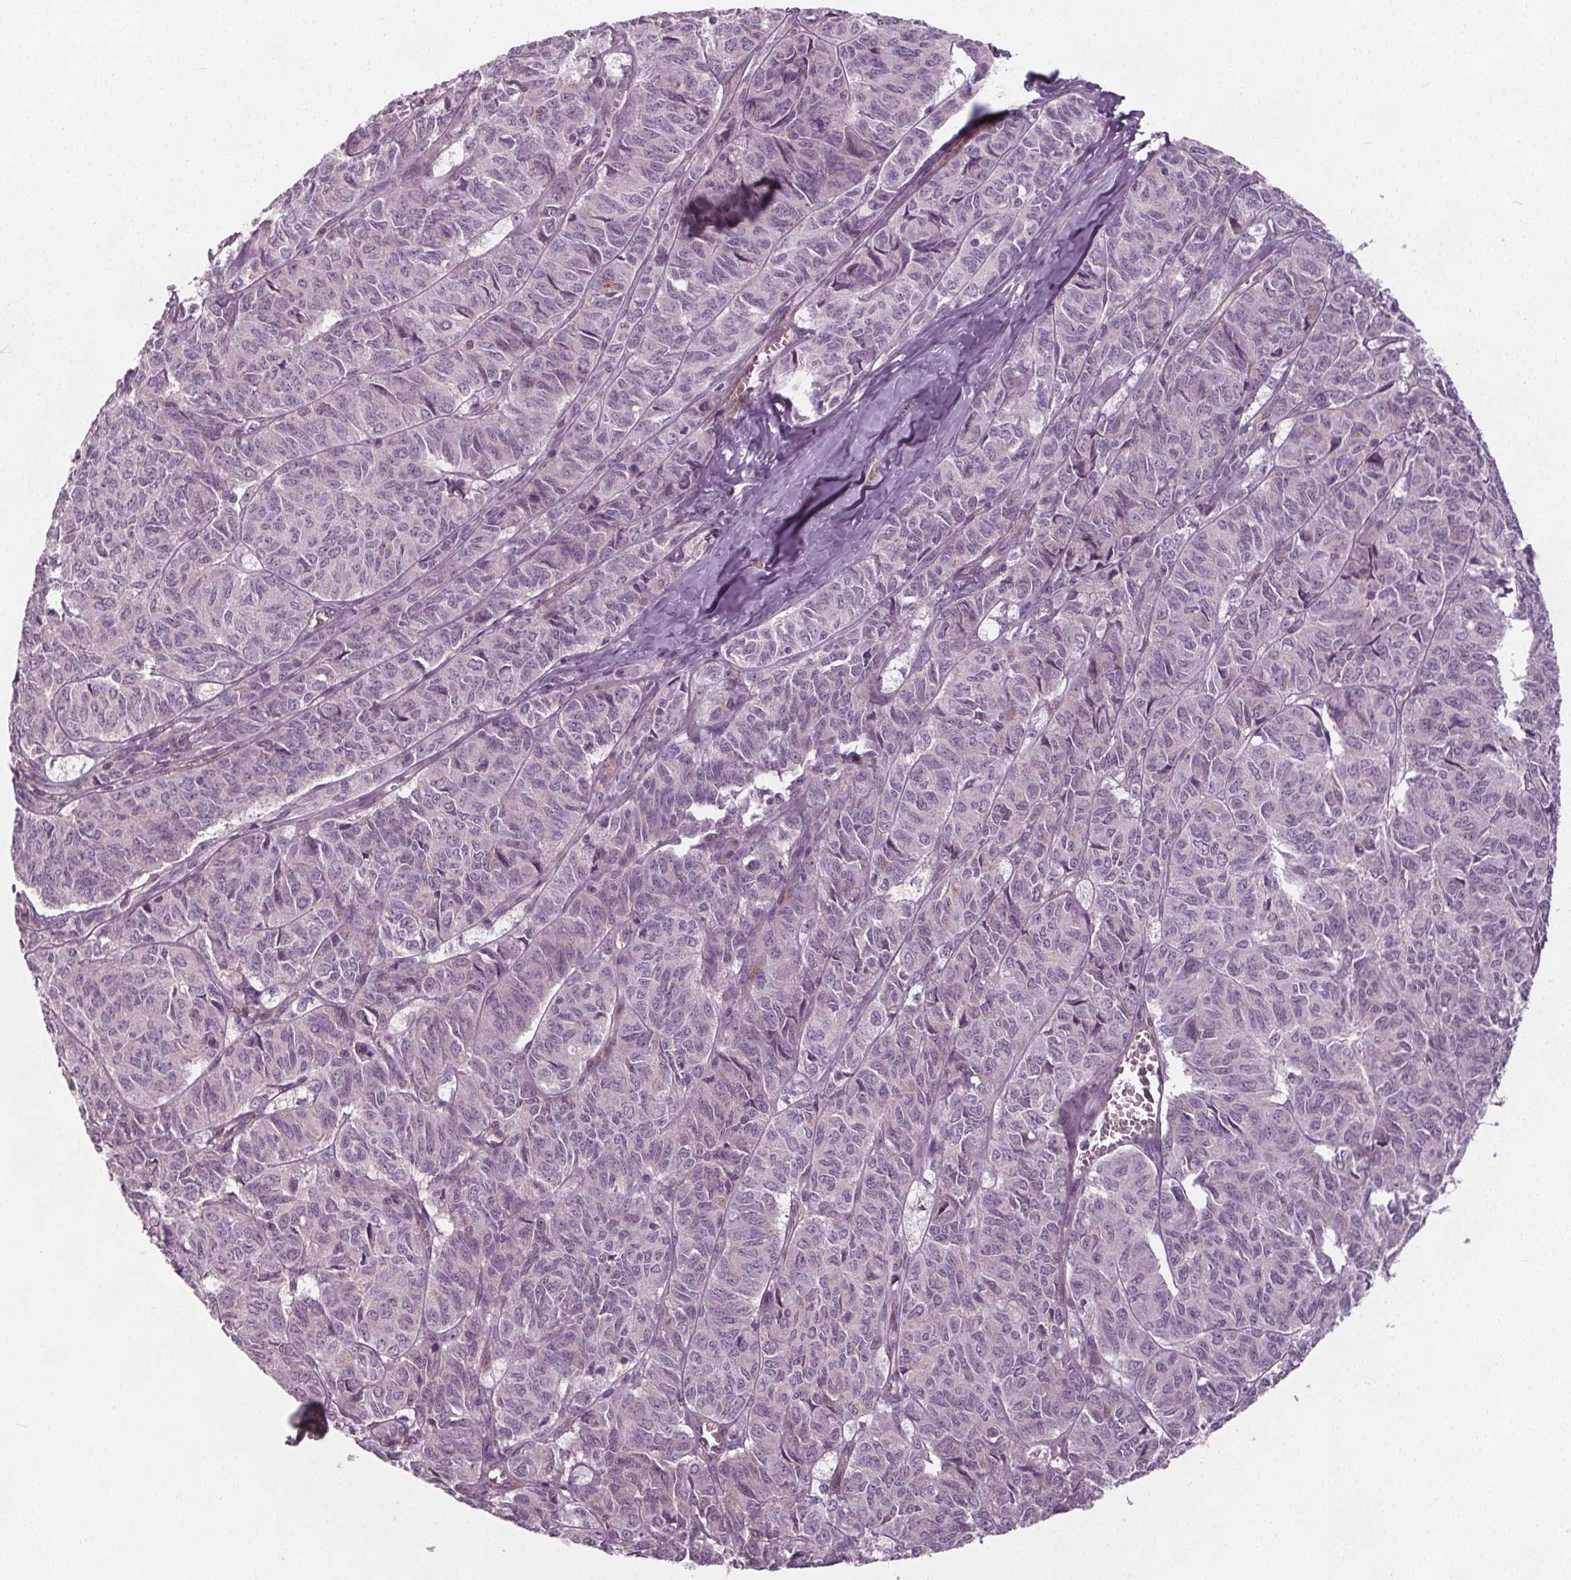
{"staining": {"intensity": "negative", "quantity": "none", "location": "none"}, "tissue": "ovarian cancer", "cell_type": "Tumor cells", "image_type": "cancer", "snomed": [{"axis": "morphology", "description": "Carcinoma, endometroid"}, {"axis": "topography", "description": "Ovary"}], "caption": "Immunohistochemical staining of ovarian cancer shows no significant expression in tumor cells. (Brightfield microscopy of DAB immunohistochemistry (IHC) at high magnification).", "gene": "PDGFD", "patient": {"sex": "female", "age": 80}}